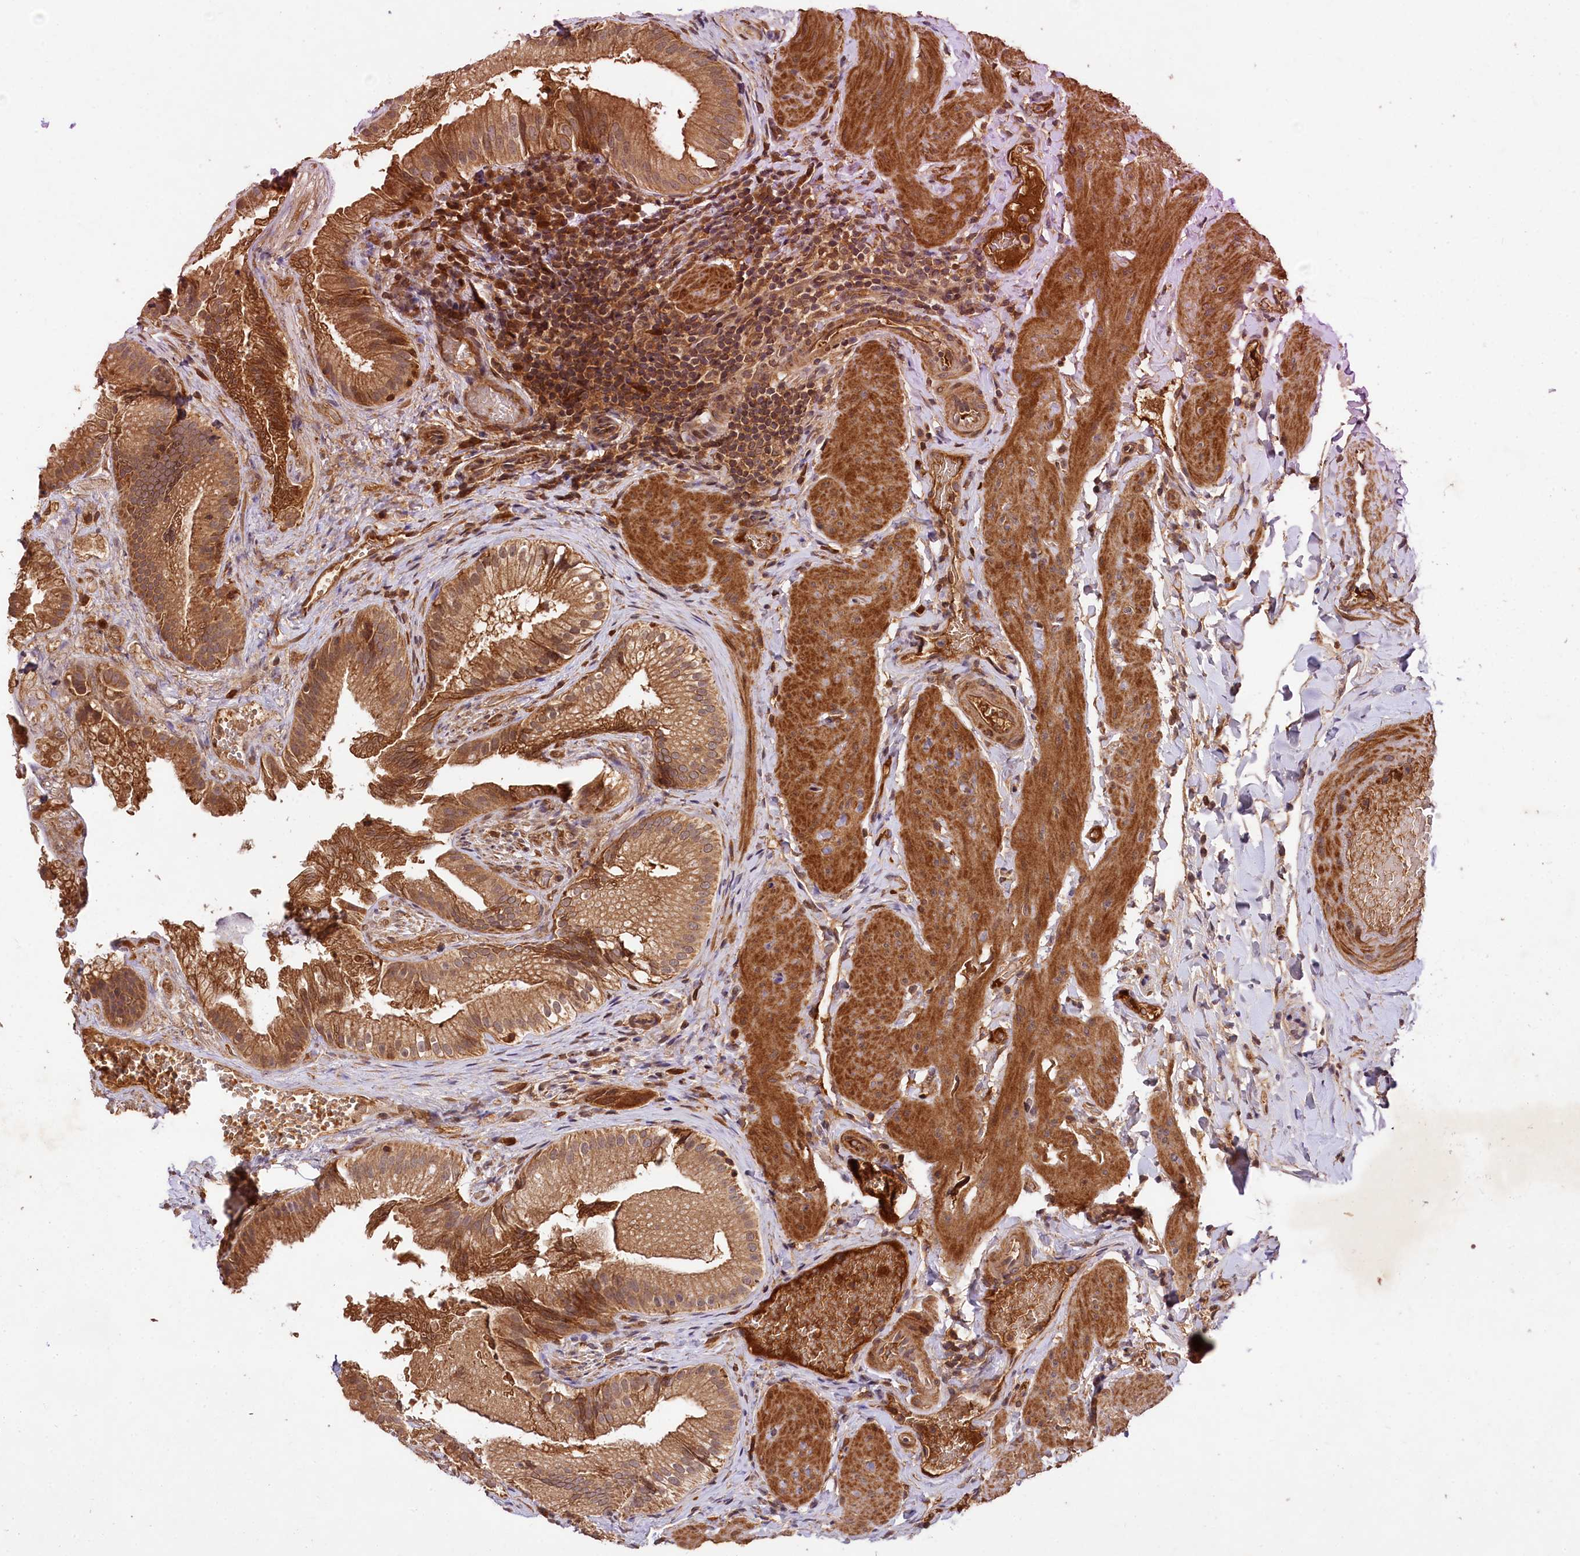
{"staining": {"intensity": "moderate", "quantity": ">75%", "location": "cytoplasmic/membranous"}, "tissue": "gallbladder", "cell_type": "Glandular cells", "image_type": "normal", "snomed": [{"axis": "morphology", "description": "Normal tissue, NOS"}, {"axis": "topography", "description": "Gallbladder"}], "caption": "An immunohistochemistry (IHC) image of normal tissue is shown. Protein staining in brown highlights moderate cytoplasmic/membranous positivity in gallbladder within glandular cells. (DAB (3,3'-diaminobenzidine) IHC, brown staining for protein, blue staining for nuclei).", "gene": "MCF2L2", "patient": {"sex": "female", "age": 30}}